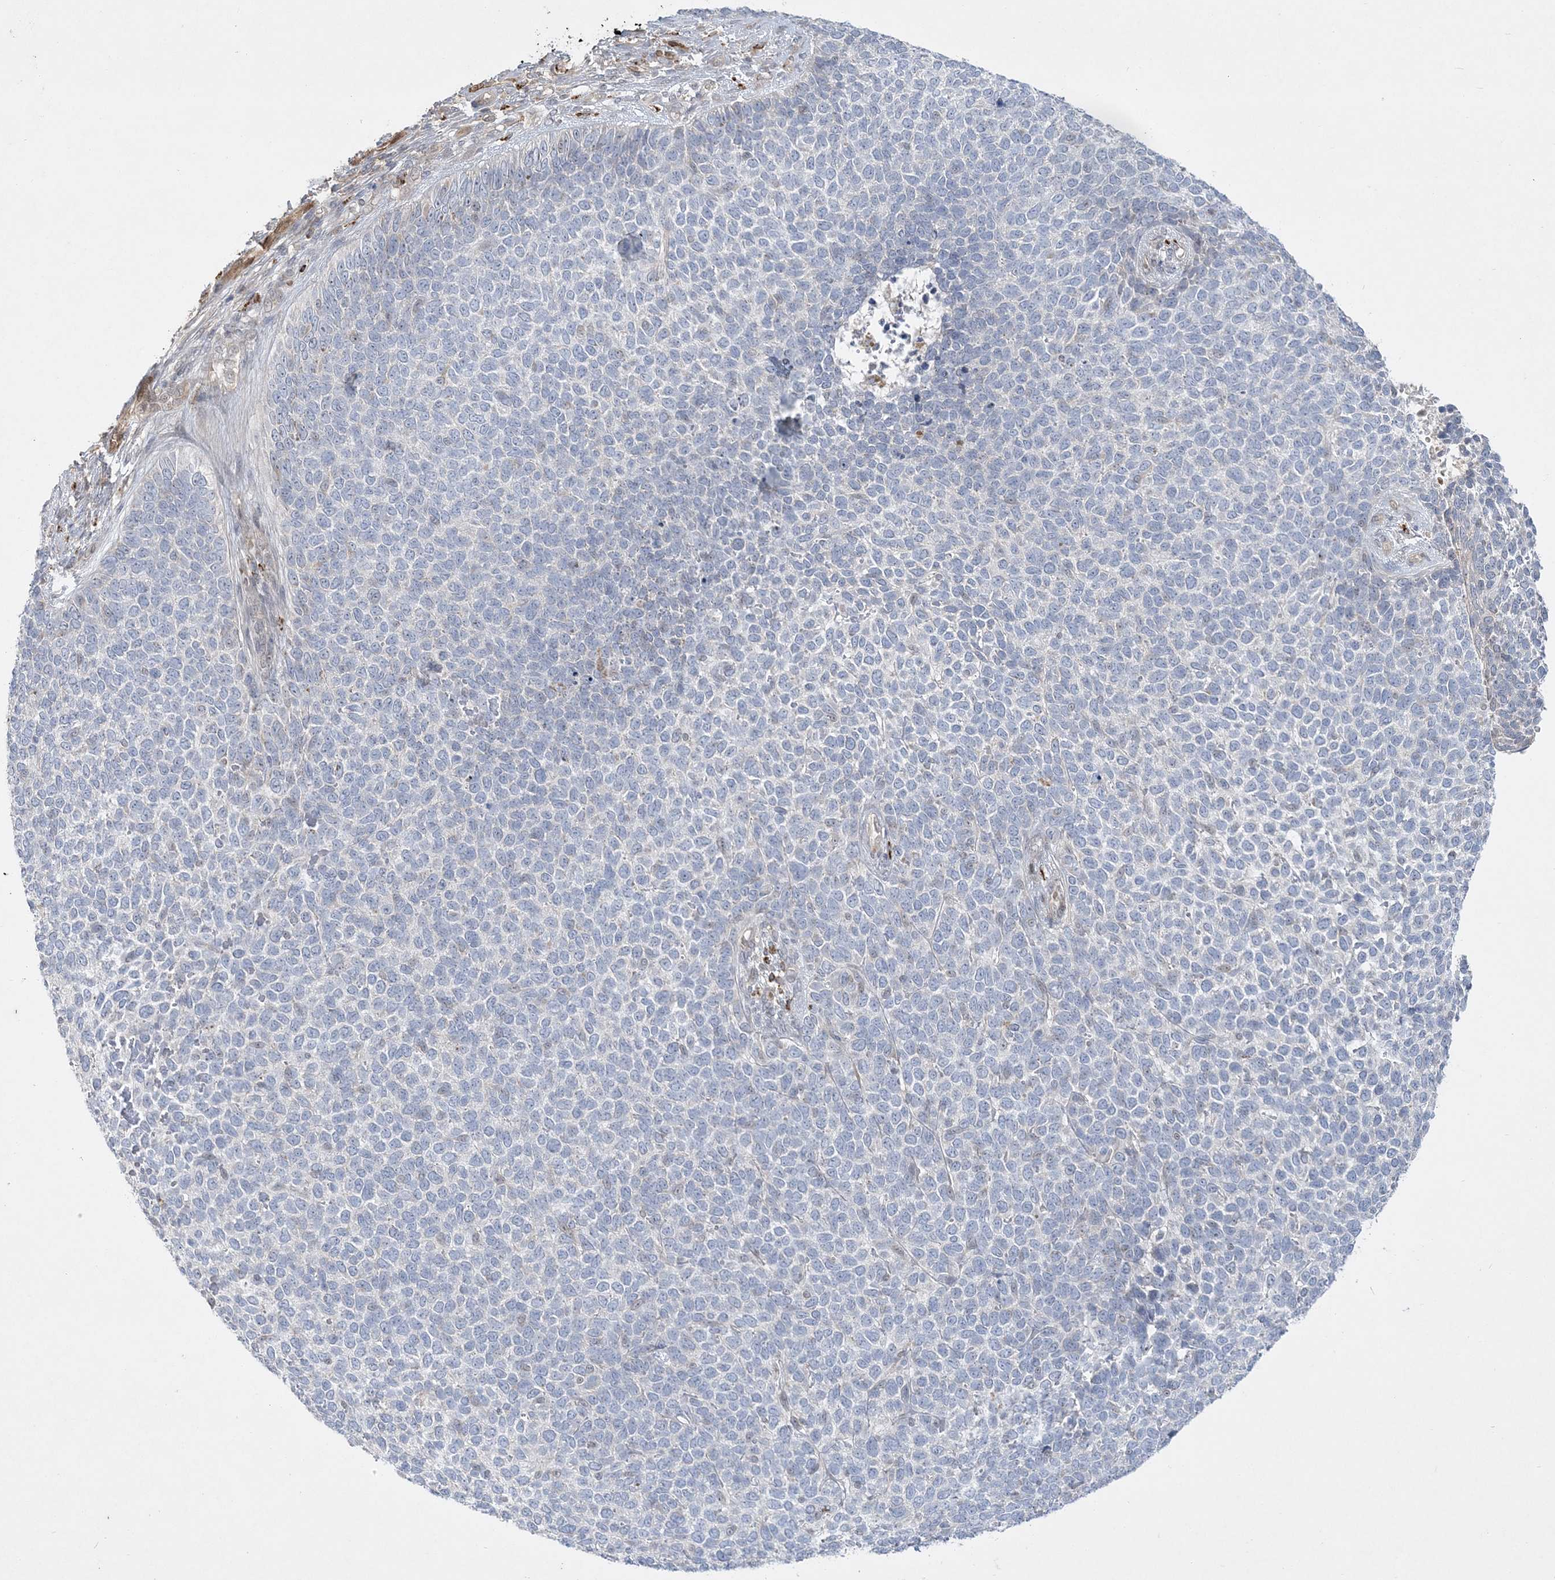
{"staining": {"intensity": "negative", "quantity": "none", "location": "none"}, "tissue": "skin cancer", "cell_type": "Tumor cells", "image_type": "cancer", "snomed": [{"axis": "morphology", "description": "Basal cell carcinoma"}, {"axis": "topography", "description": "Skin"}], "caption": "There is no significant staining in tumor cells of basal cell carcinoma (skin).", "gene": "INPP1", "patient": {"sex": "female", "age": 84}}